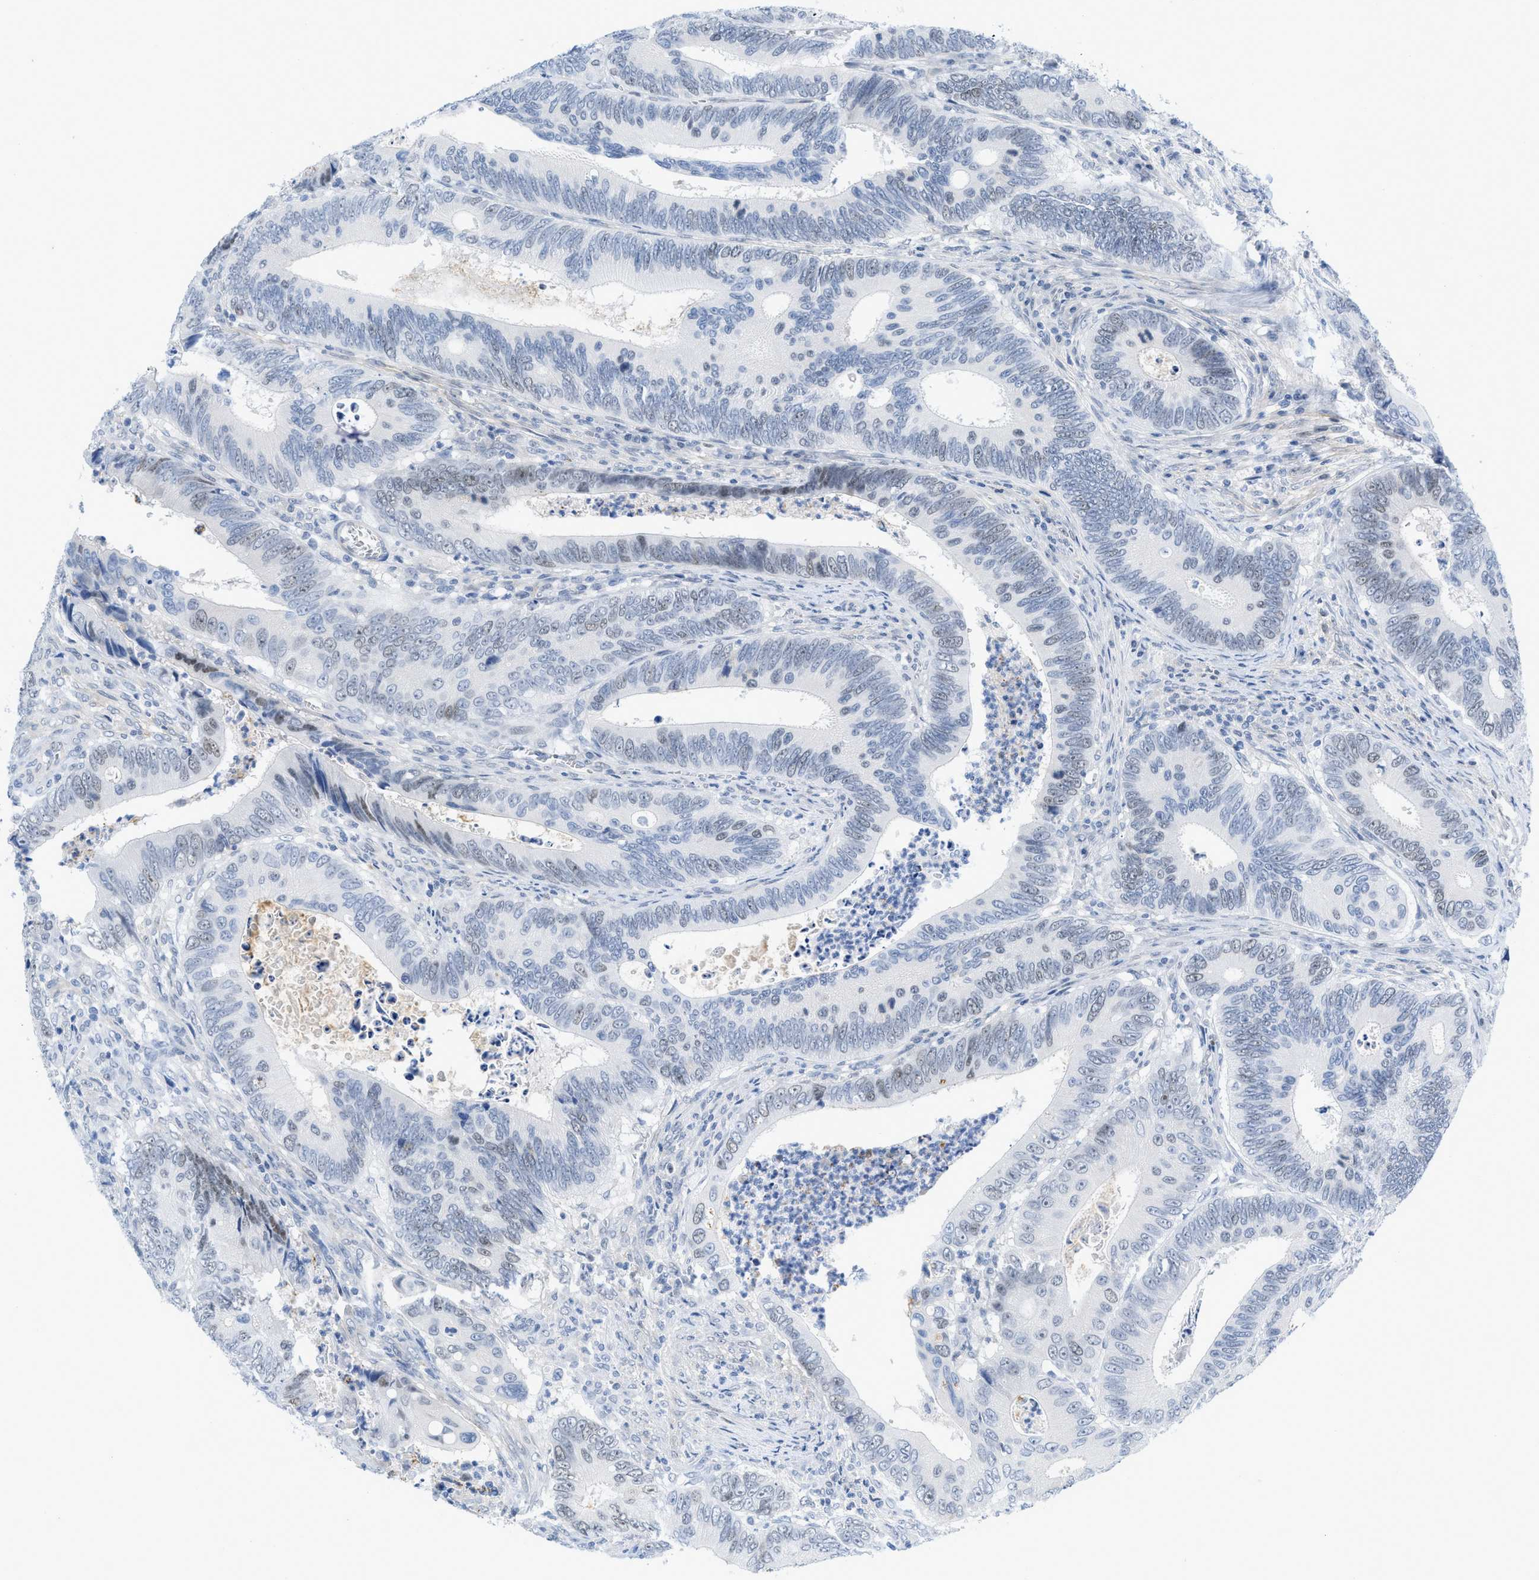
{"staining": {"intensity": "negative", "quantity": "none", "location": "none"}, "tissue": "colorectal cancer", "cell_type": "Tumor cells", "image_type": "cancer", "snomed": [{"axis": "morphology", "description": "Inflammation, NOS"}, {"axis": "morphology", "description": "Adenocarcinoma, NOS"}, {"axis": "topography", "description": "Colon"}], "caption": "Tumor cells are negative for brown protein staining in colorectal cancer (adenocarcinoma).", "gene": "HLTF", "patient": {"sex": "male", "age": 72}}